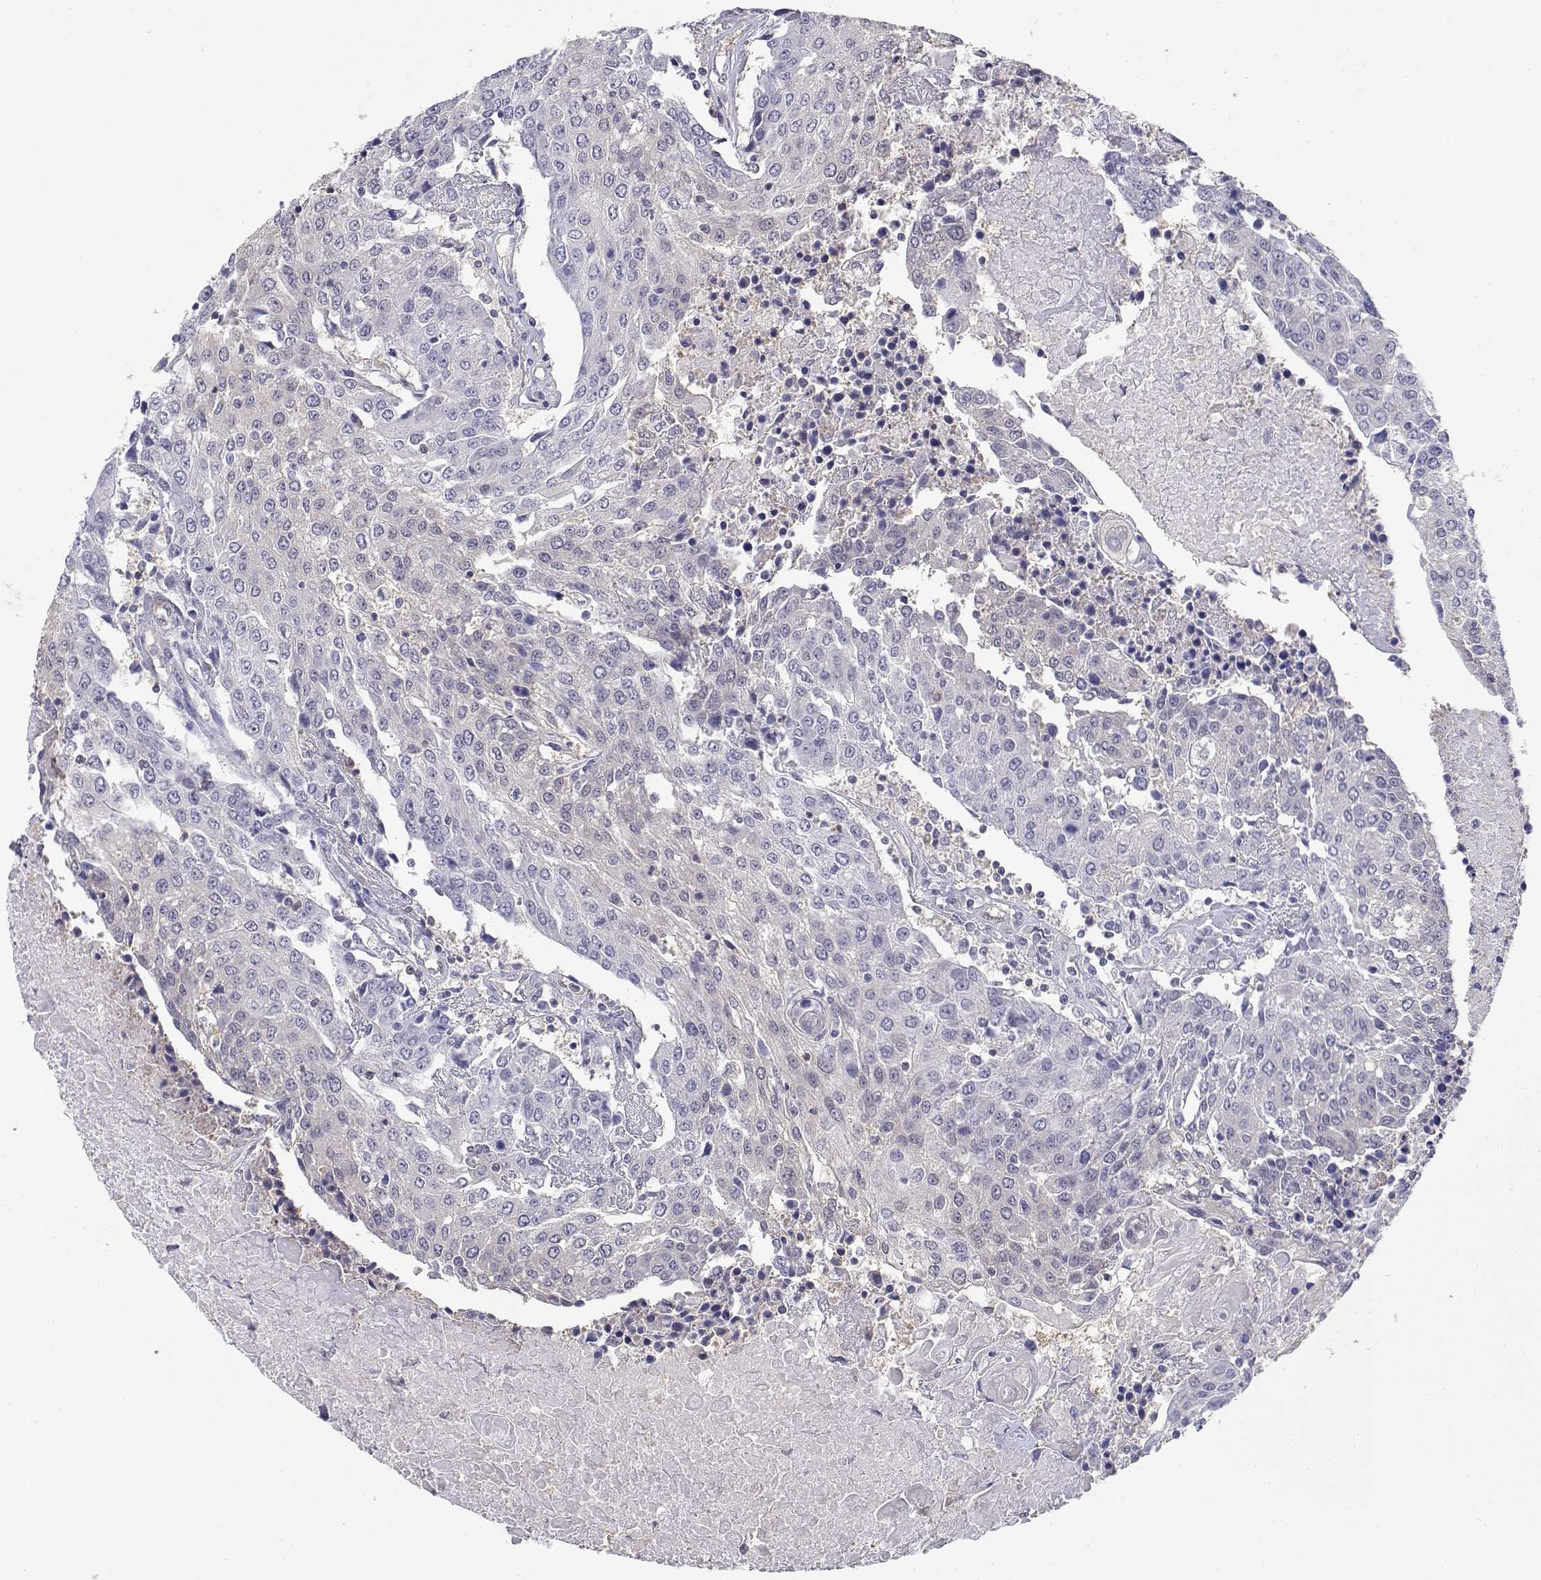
{"staining": {"intensity": "negative", "quantity": "none", "location": "none"}, "tissue": "urothelial cancer", "cell_type": "Tumor cells", "image_type": "cancer", "snomed": [{"axis": "morphology", "description": "Urothelial carcinoma, High grade"}, {"axis": "topography", "description": "Urinary bladder"}], "caption": "DAB (3,3'-diaminobenzidine) immunohistochemical staining of urothelial cancer shows no significant expression in tumor cells.", "gene": "ADA", "patient": {"sex": "female", "age": 85}}